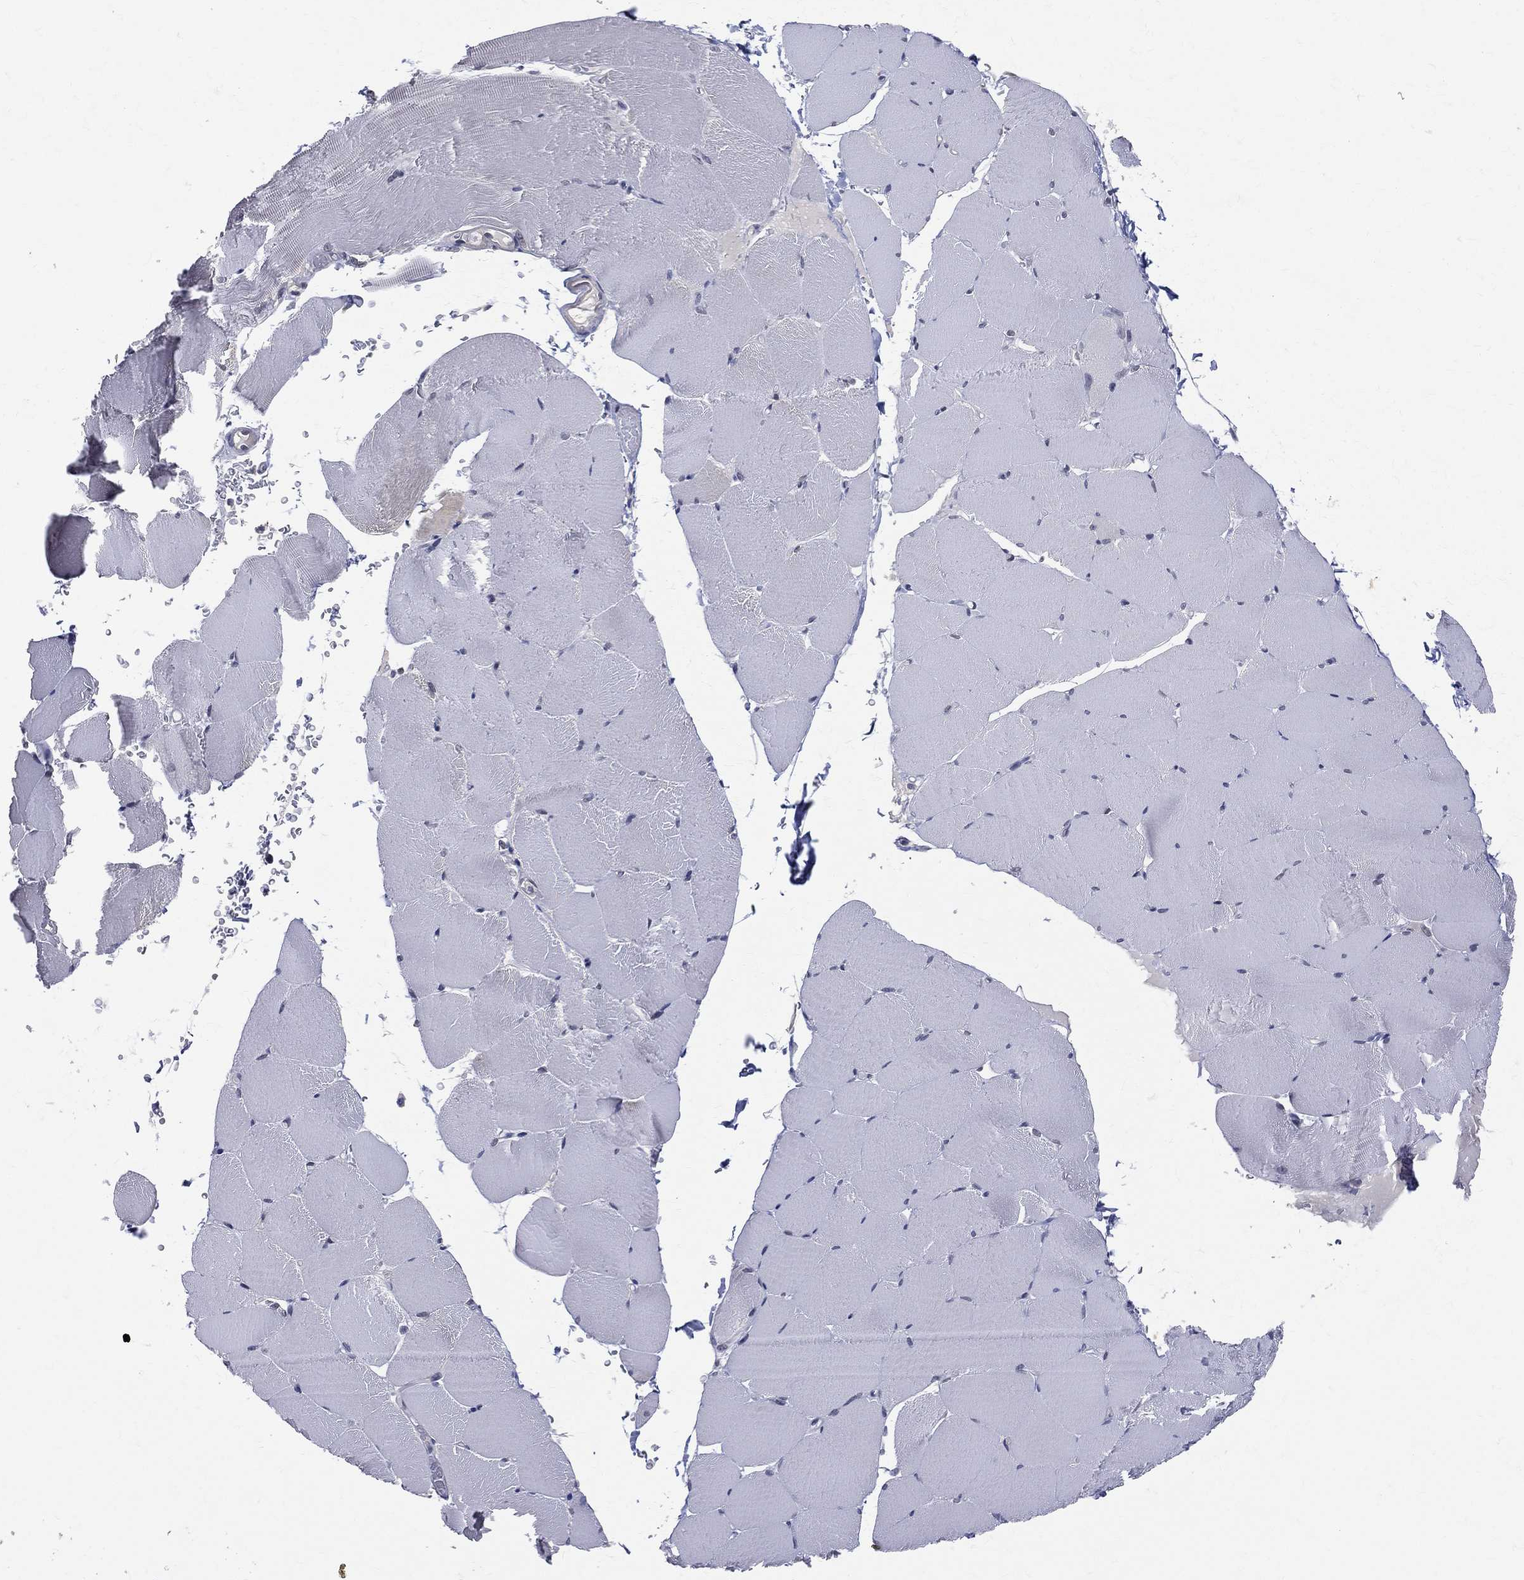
{"staining": {"intensity": "negative", "quantity": "none", "location": "none"}, "tissue": "skeletal muscle", "cell_type": "Myocytes", "image_type": "normal", "snomed": [{"axis": "morphology", "description": "Normal tissue, NOS"}, {"axis": "topography", "description": "Skeletal muscle"}], "caption": "A micrograph of skeletal muscle stained for a protein reveals no brown staining in myocytes.", "gene": "DLG4", "patient": {"sex": "female", "age": 37}}